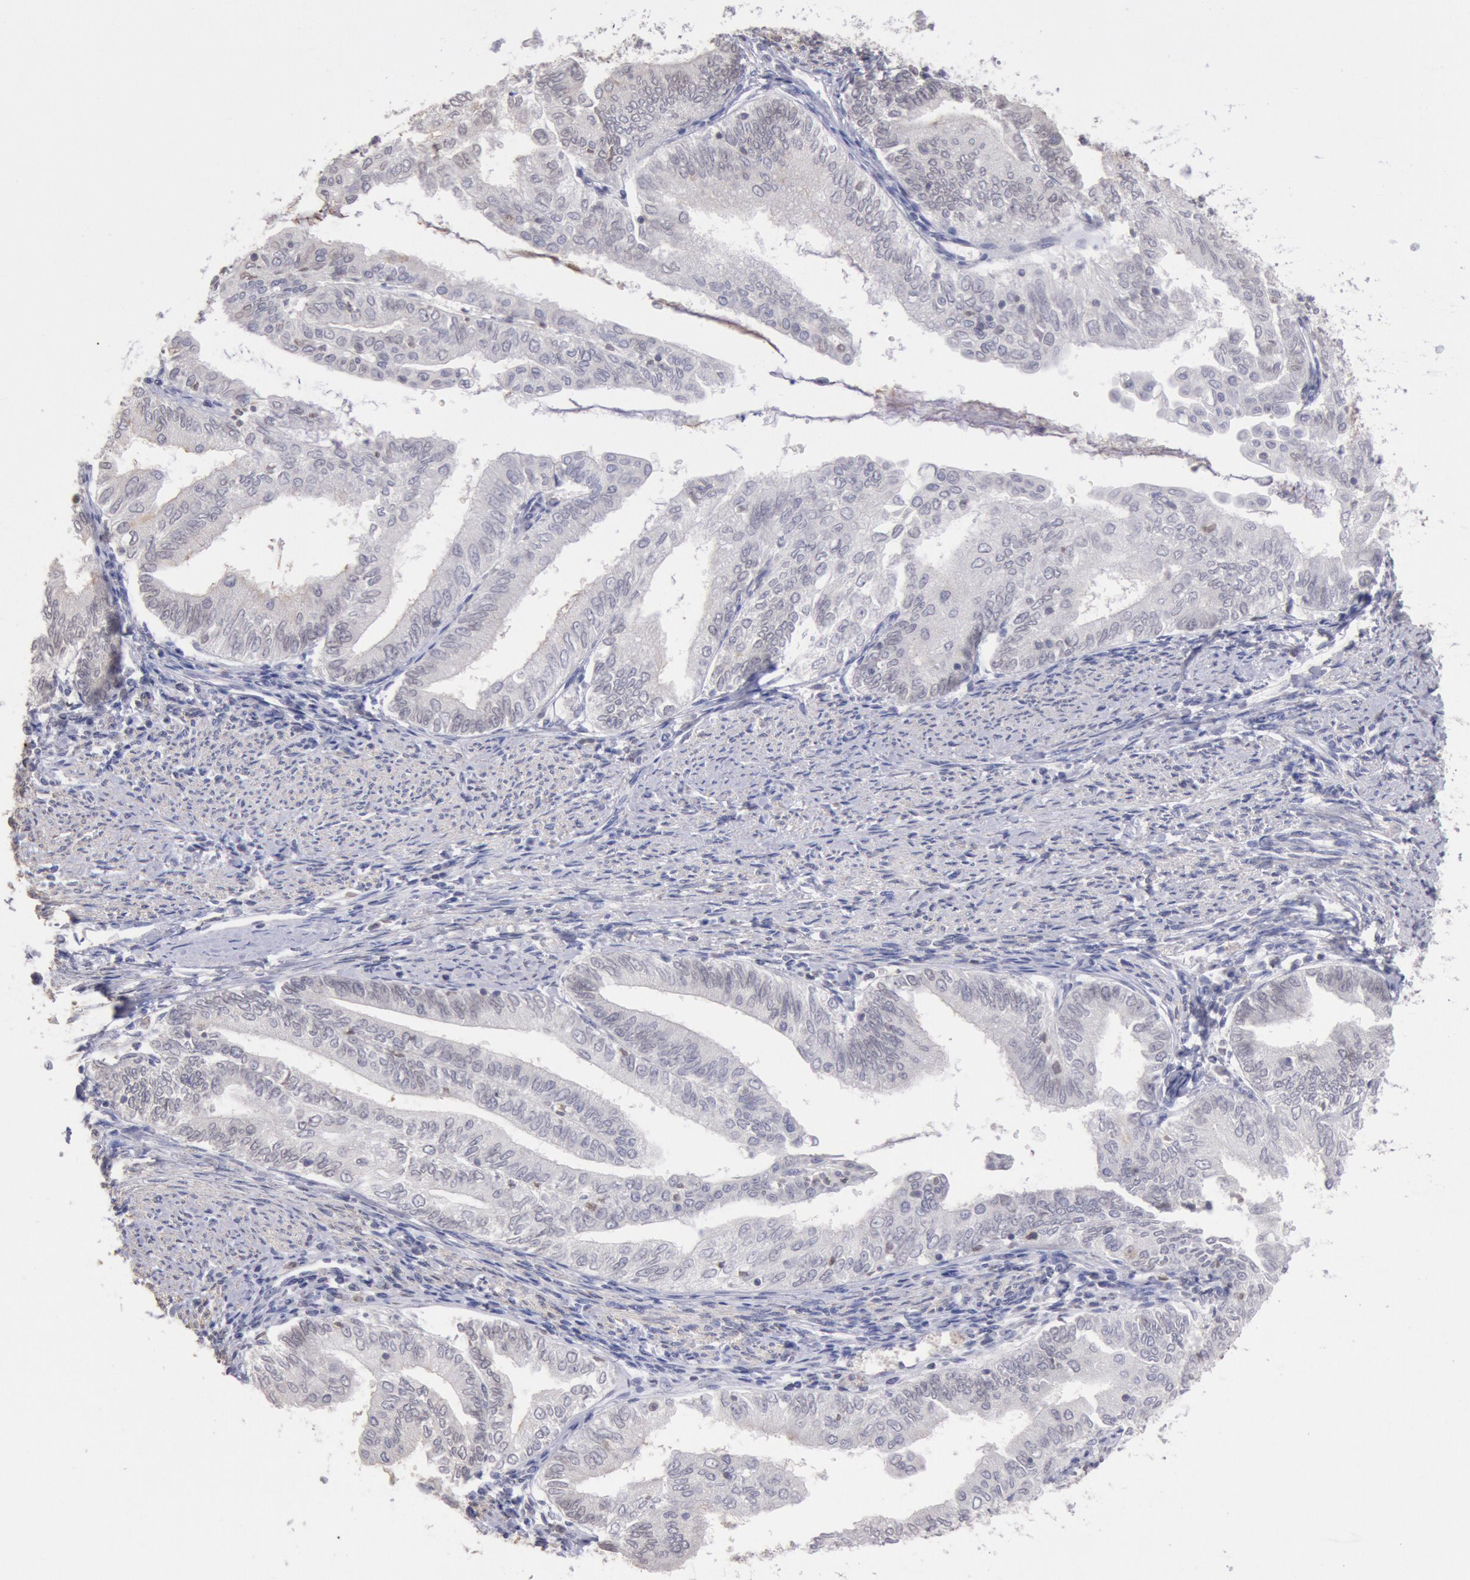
{"staining": {"intensity": "negative", "quantity": "none", "location": "none"}, "tissue": "endometrial cancer", "cell_type": "Tumor cells", "image_type": "cancer", "snomed": [{"axis": "morphology", "description": "Adenocarcinoma, NOS"}, {"axis": "topography", "description": "Endometrium"}], "caption": "This micrograph is of endometrial cancer stained with immunohistochemistry (IHC) to label a protein in brown with the nuclei are counter-stained blue. There is no expression in tumor cells. Brightfield microscopy of immunohistochemistry (IHC) stained with DAB (3,3'-diaminobenzidine) (brown) and hematoxylin (blue), captured at high magnification.", "gene": "MYH7", "patient": {"sex": "female", "age": 66}}